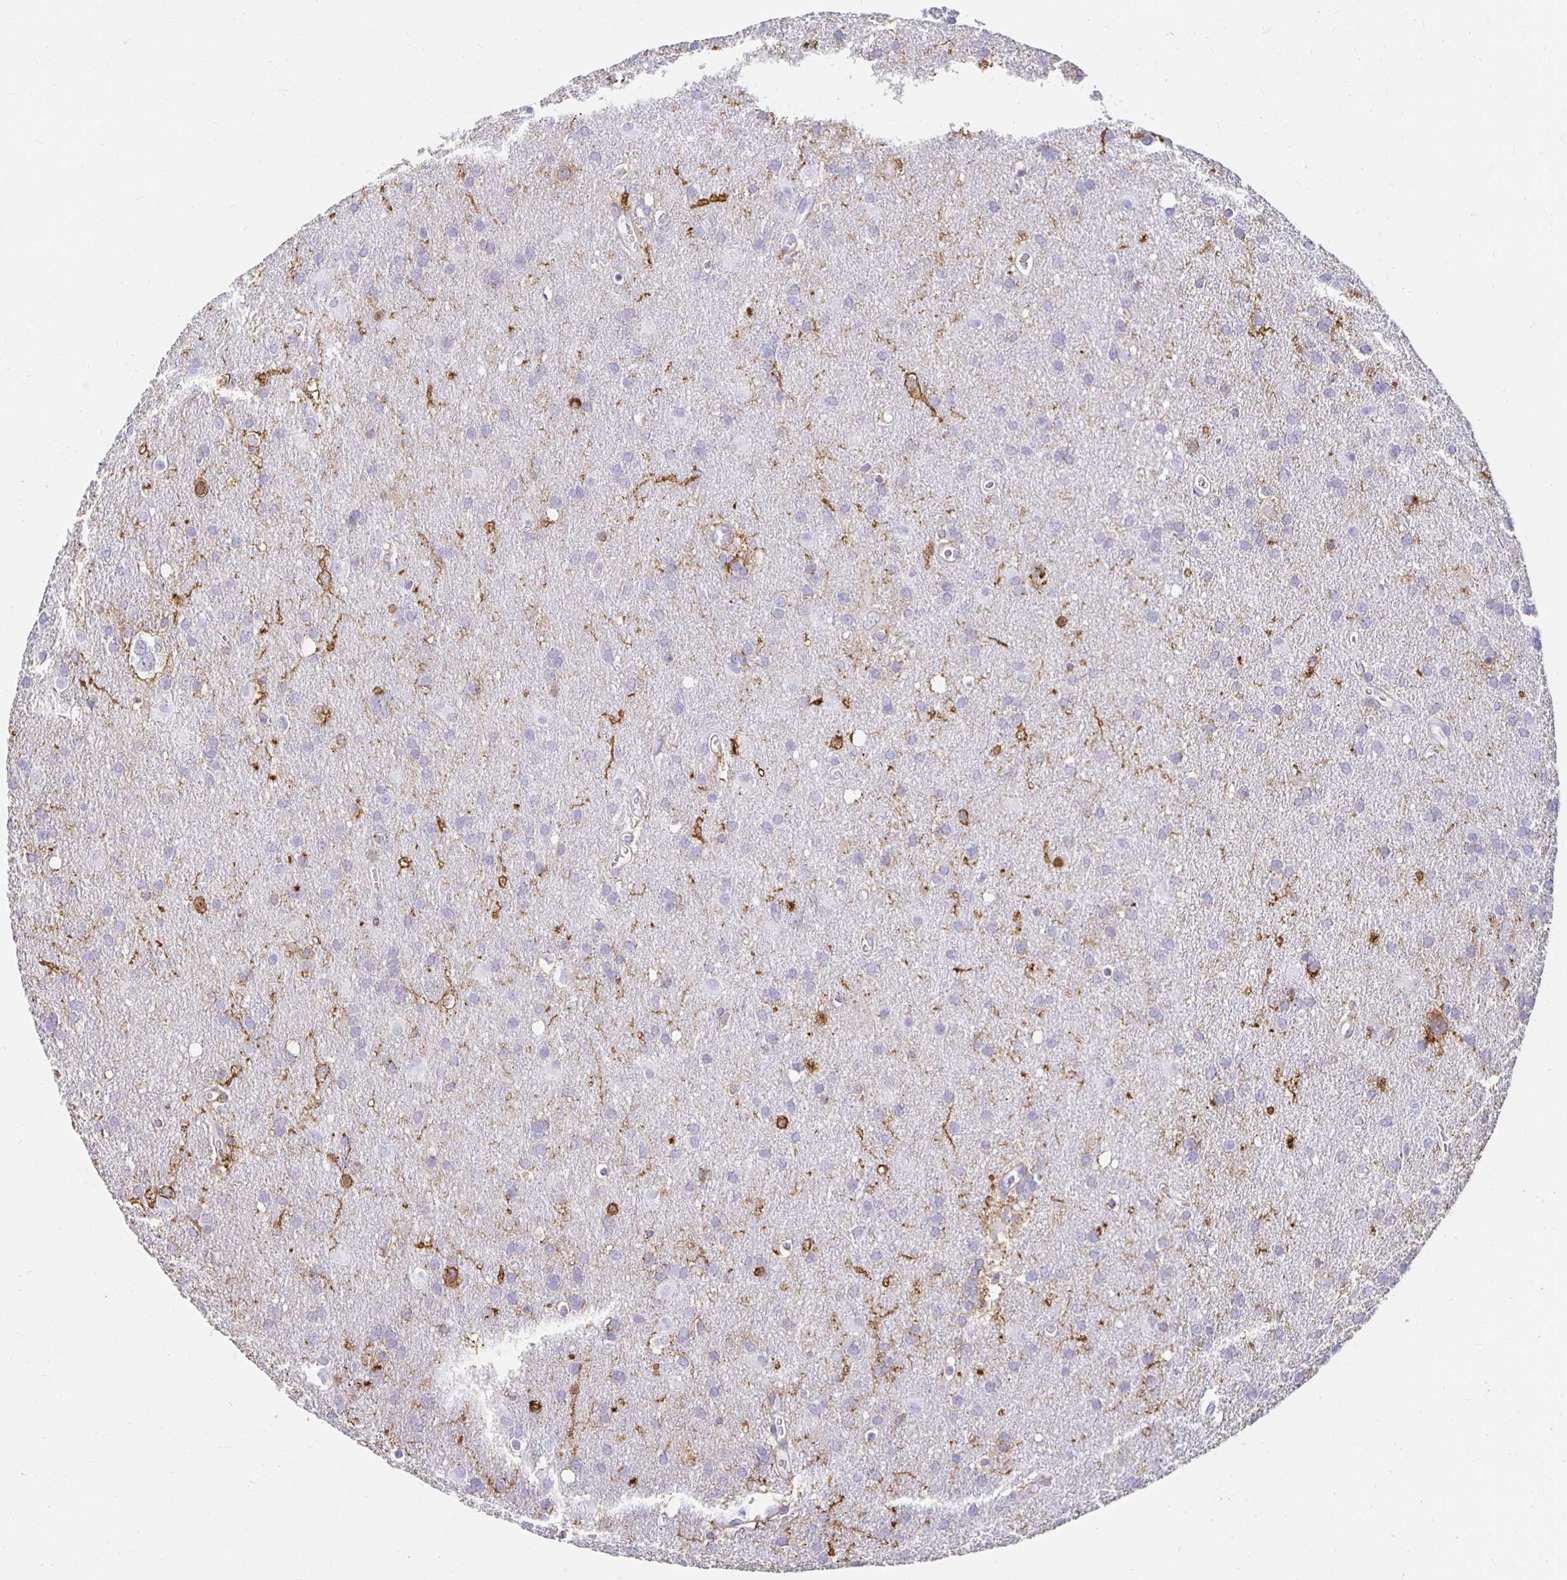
{"staining": {"intensity": "negative", "quantity": "none", "location": "none"}, "tissue": "glioma", "cell_type": "Tumor cells", "image_type": "cancer", "snomed": [{"axis": "morphology", "description": "Glioma, malignant, Low grade"}, {"axis": "topography", "description": "Brain"}], "caption": "Immunohistochemistry of glioma shows no positivity in tumor cells.", "gene": "TAS1R3", "patient": {"sex": "male", "age": 66}}